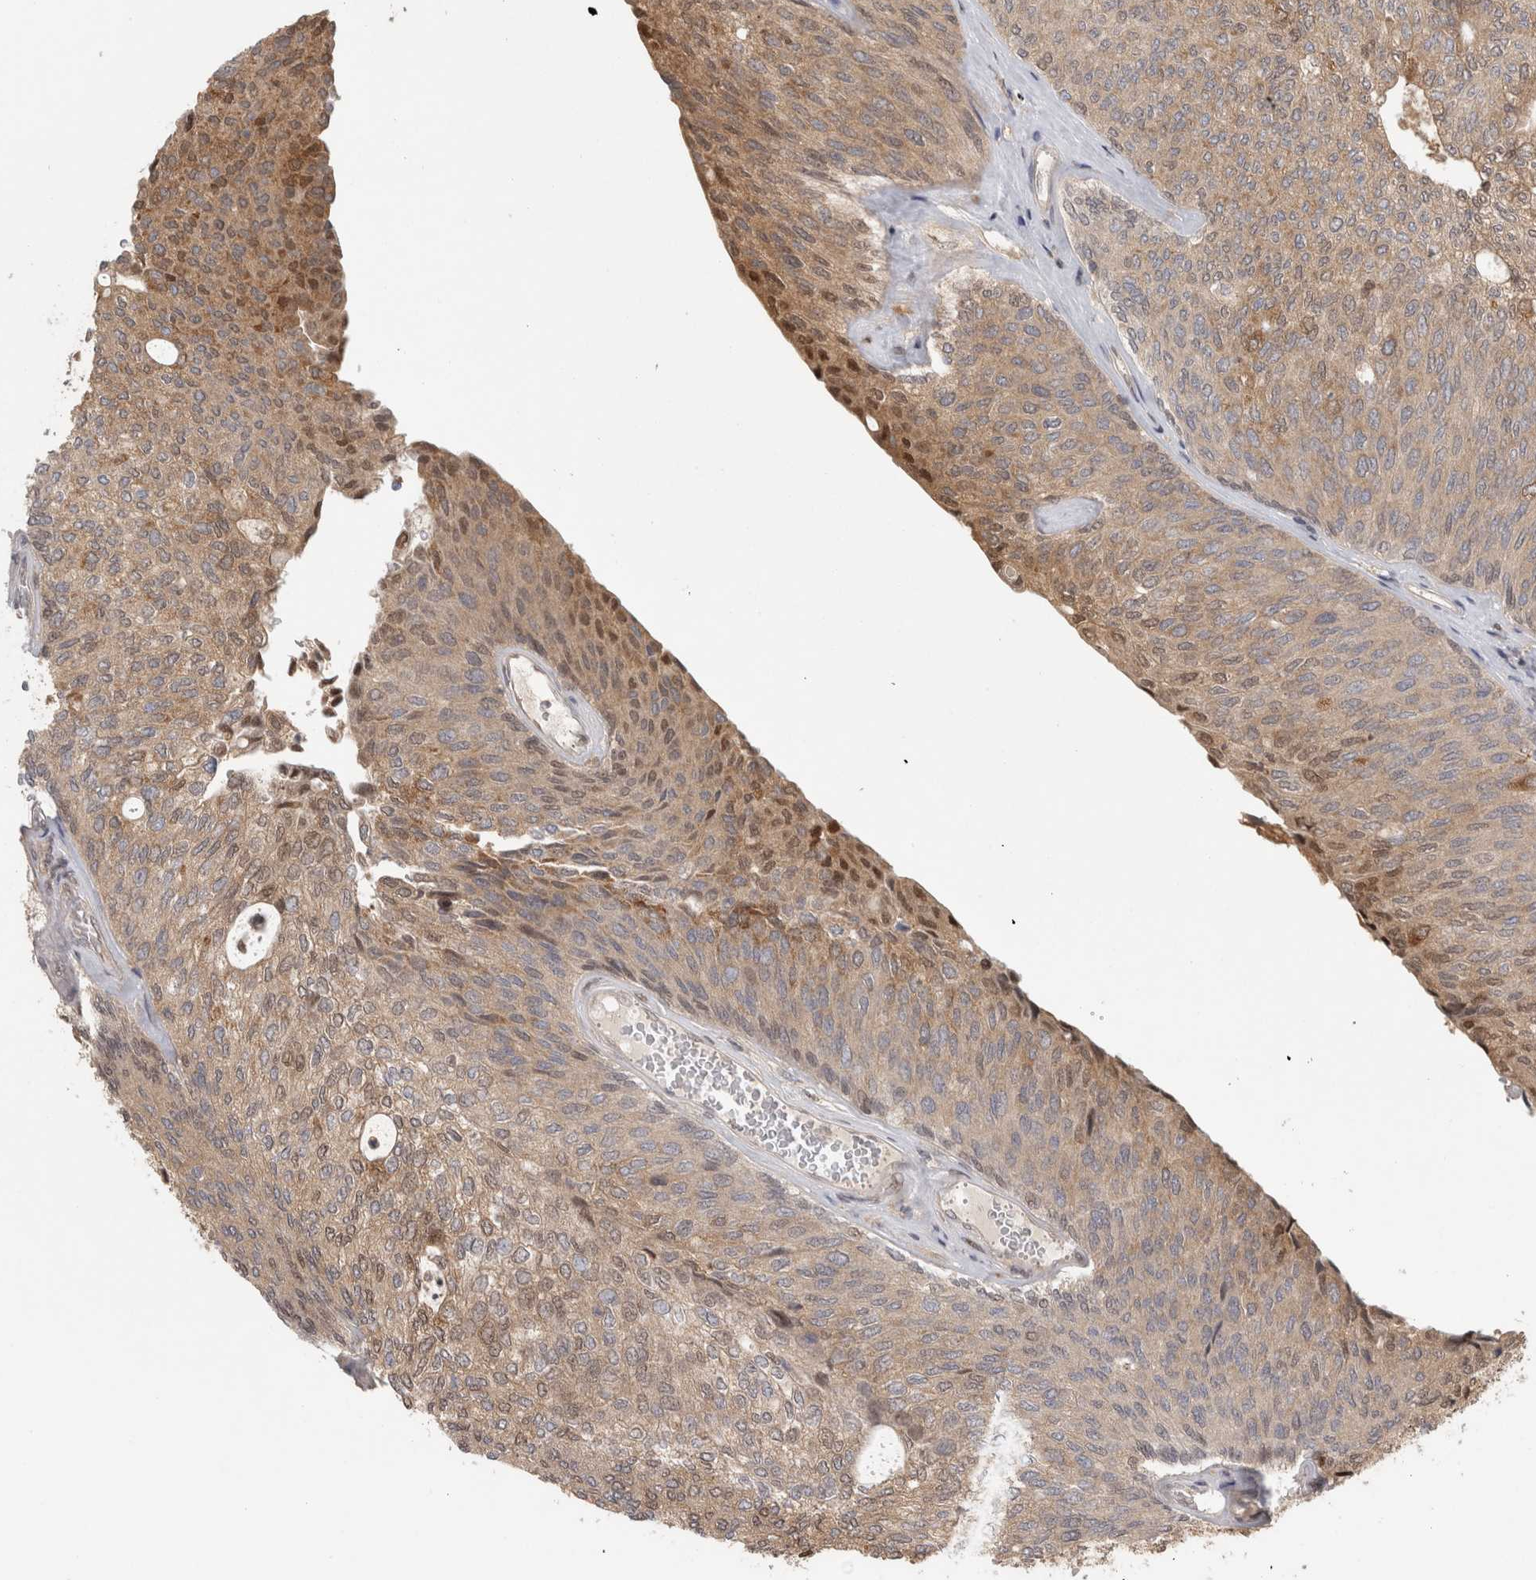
{"staining": {"intensity": "moderate", "quantity": "25%-75%", "location": "cytoplasmic/membranous,nuclear"}, "tissue": "urothelial cancer", "cell_type": "Tumor cells", "image_type": "cancer", "snomed": [{"axis": "morphology", "description": "Urothelial carcinoma, Low grade"}, {"axis": "topography", "description": "Urinary bladder"}], "caption": "Immunohistochemistry (IHC) micrograph of human urothelial carcinoma (low-grade) stained for a protein (brown), which demonstrates medium levels of moderate cytoplasmic/membranous and nuclear positivity in approximately 25%-75% of tumor cells.", "gene": "PIGP", "patient": {"sex": "female", "age": 79}}